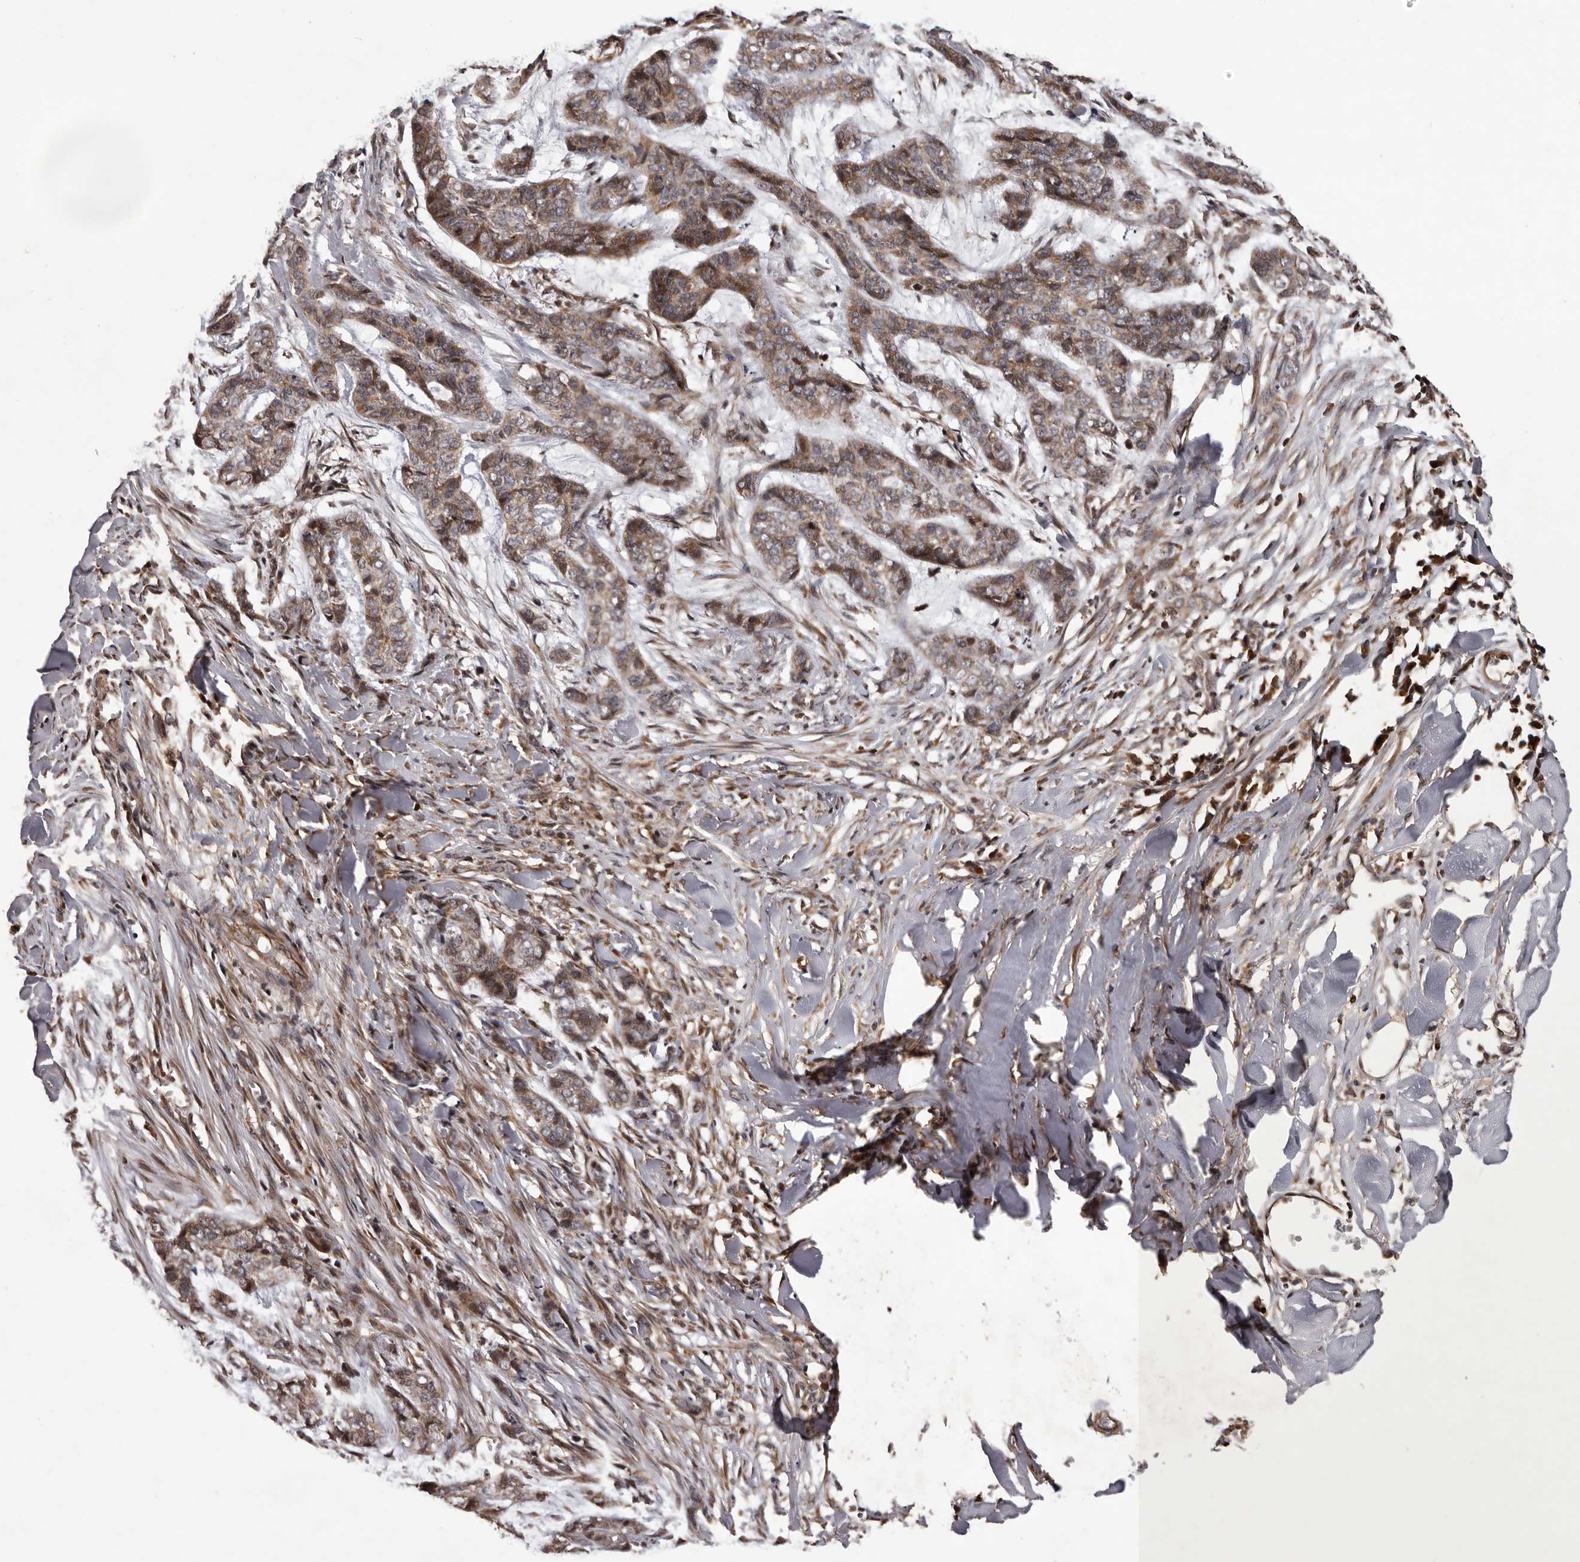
{"staining": {"intensity": "moderate", "quantity": ">75%", "location": "cytoplasmic/membranous,nuclear"}, "tissue": "skin cancer", "cell_type": "Tumor cells", "image_type": "cancer", "snomed": [{"axis": "morphology", "description": "Basal cell carcinoma"}, {"axis": "topography", "description": "Skin"}], "caption": "Moderate cytoplasmic/membranous and nuclear staining for a protein is present in approximately >75% of tumor cells of basal cell carcinoma (skin) using immunohistochemistry.", "gene": "GADD45B", "patient": {"sex": "female", "age": 64}}